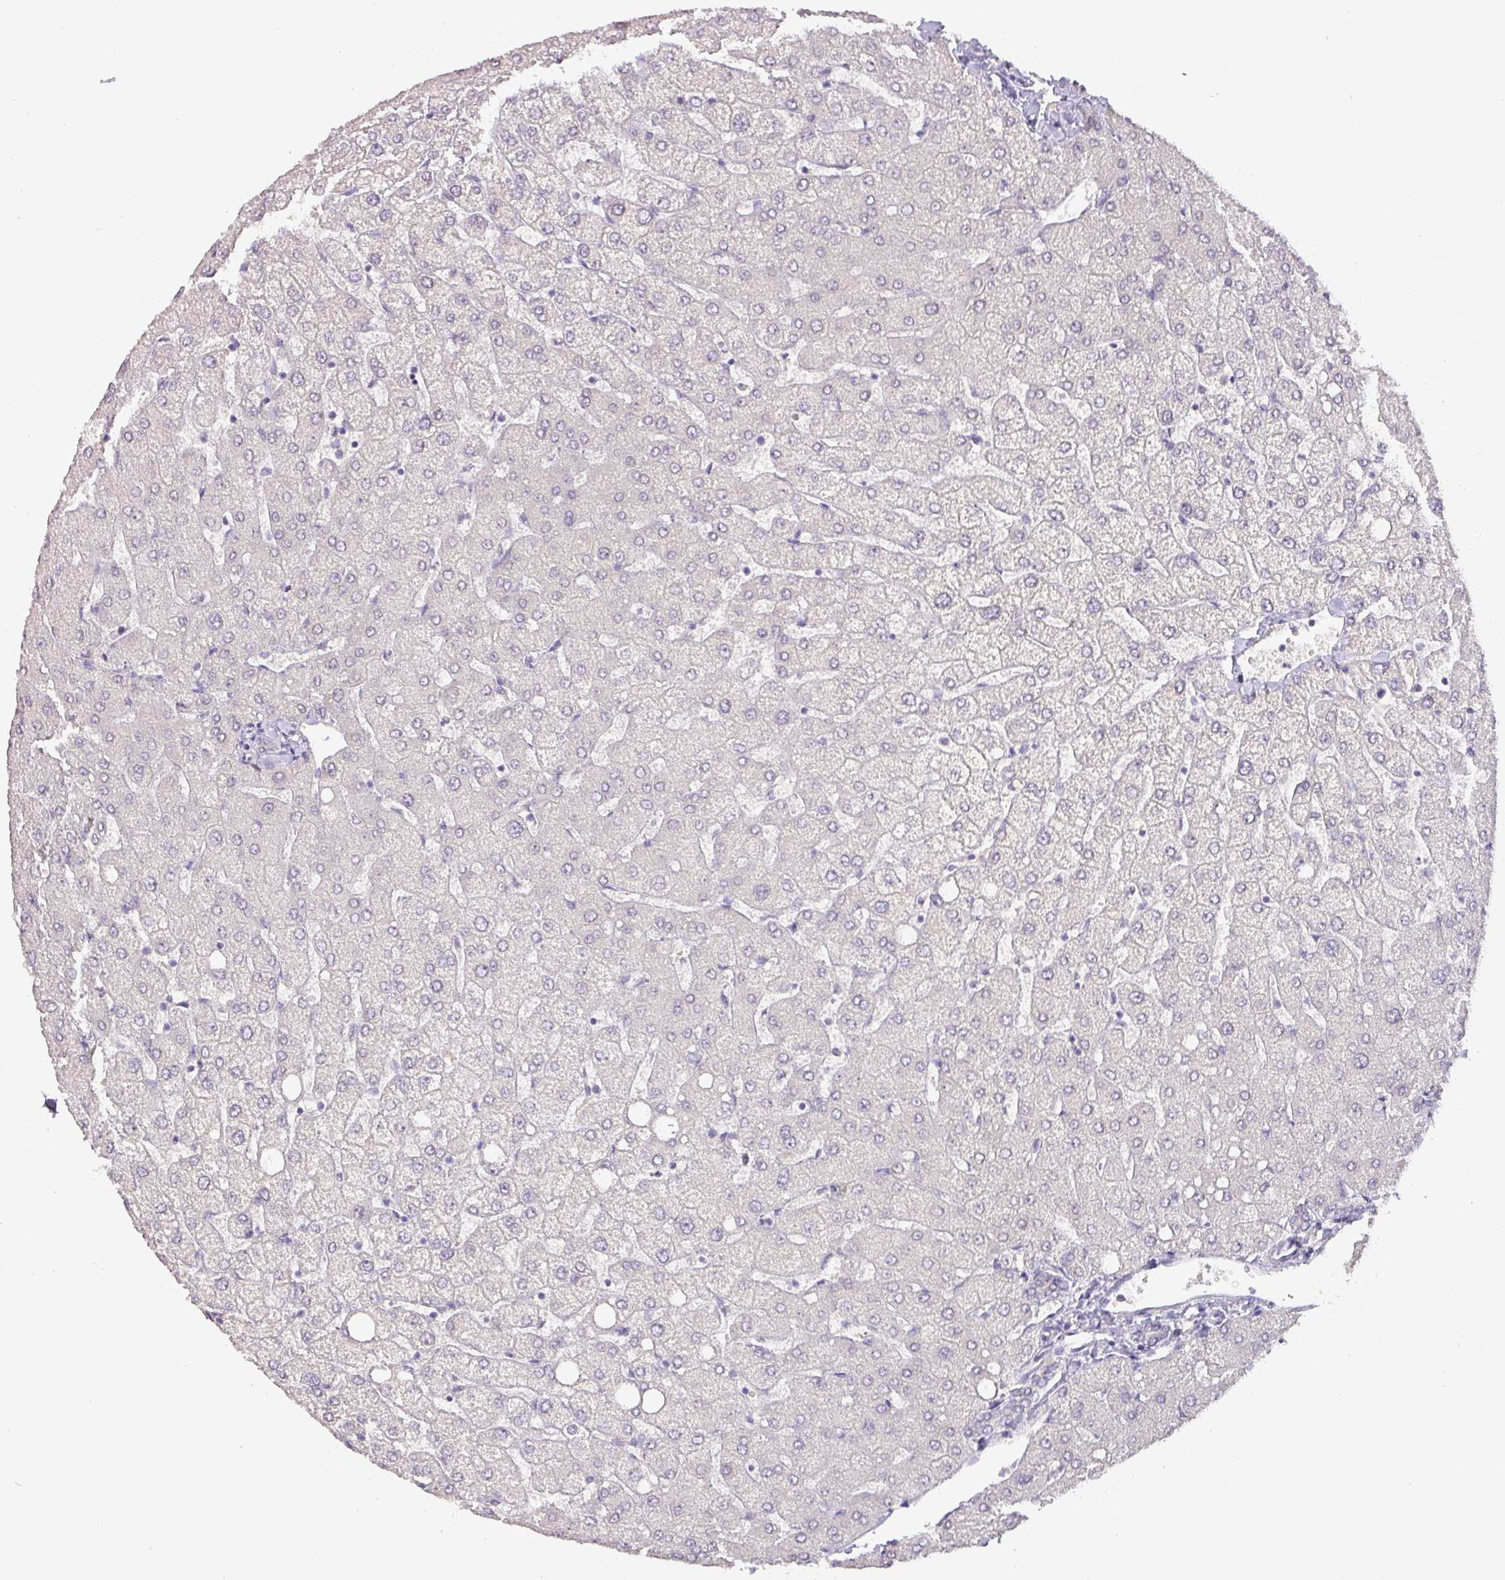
{"staining": {"intensity": "negative", "quantity": "none", "location": "none"}, "tissue": "liver", "cell_type": "Cholangiocytes", "image_type": "normal", "snomed": [{"axis": "morphology", "description": "Normal tissue, NOS"}, {"axis": "topography", "description": "Liver"}], "caption": "Immunohistochemical staining of benign human liver shows no significant positivity in cholangiocytes.", "gene": "DRD5", "patient": {"sex": "female", "age": 54}}